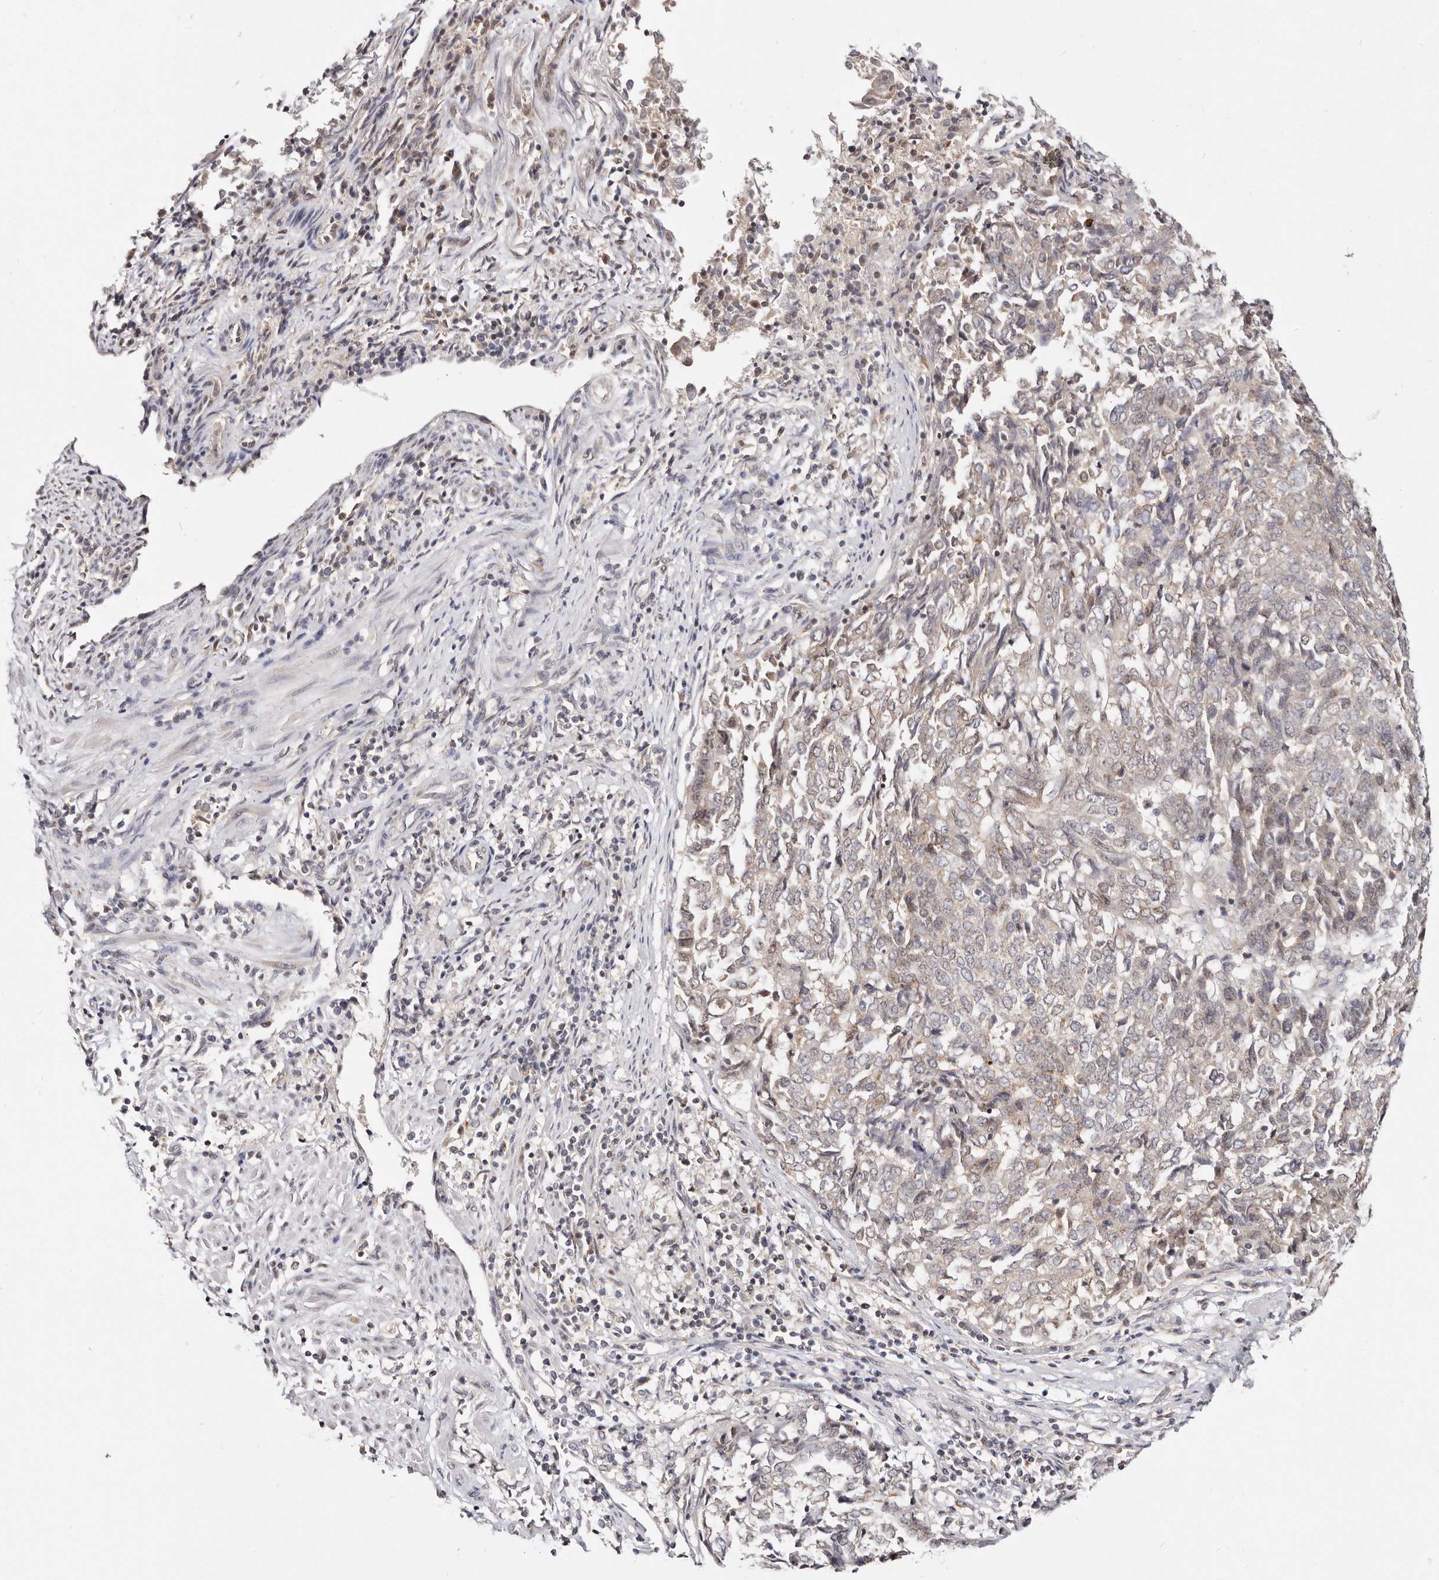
{"staining": {"intensity": "negative", "quantity": "none", "location": "none"}, "tissue": "endometrial cancer", "cell_type": "Tumor cells", "image_type": "cancer", "snomed": [{"axis": "morphology", "description": "Adenocarcinoma, NOS"}, {"axis": "topography", "description": "Endometrium"}], "caption": "An image of adenocarcinoma (endometrial) stained for a protein exhibits no brown staining in tumor cells.", "gene": "VIPAS39", "patient": {"sex": "female", "age": 80}}